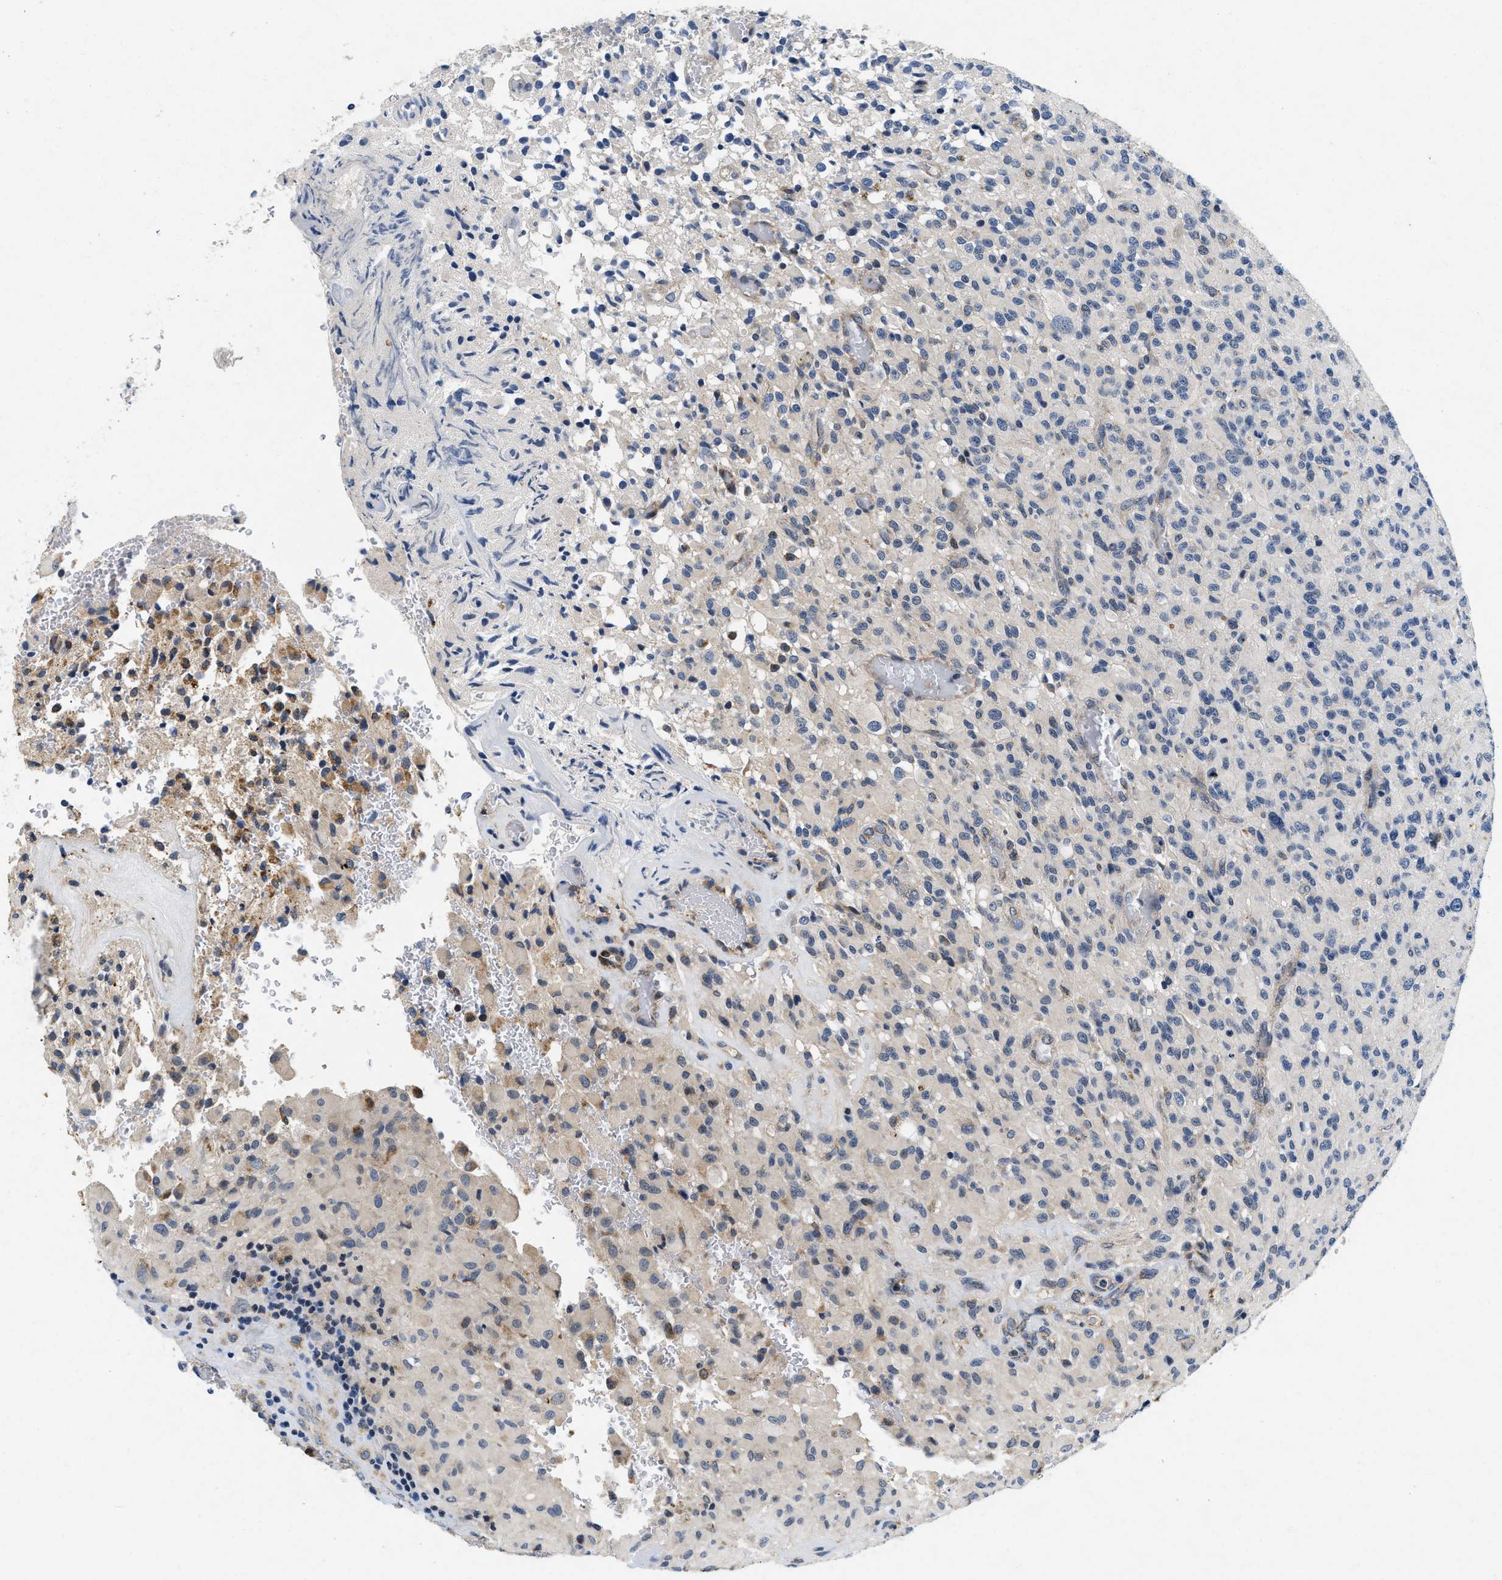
{"staining": {"intensity": "negative", "quantity": "none", "location": "none"}, "tissue": "glioma", "cell_type": "Tumor cells", "image_type": "cancer", "snomed": [{"axis": "morphology", "description": "Glioma, malignant, High grade"}, {"axis": "topography", "description": "Brain"}], "caption": "Immunohistochemical staining of human glioma demonstrates no significant staining in tumor cells.", "gene": "PDP1", "patient": {"sex": "male", "age": 71}}